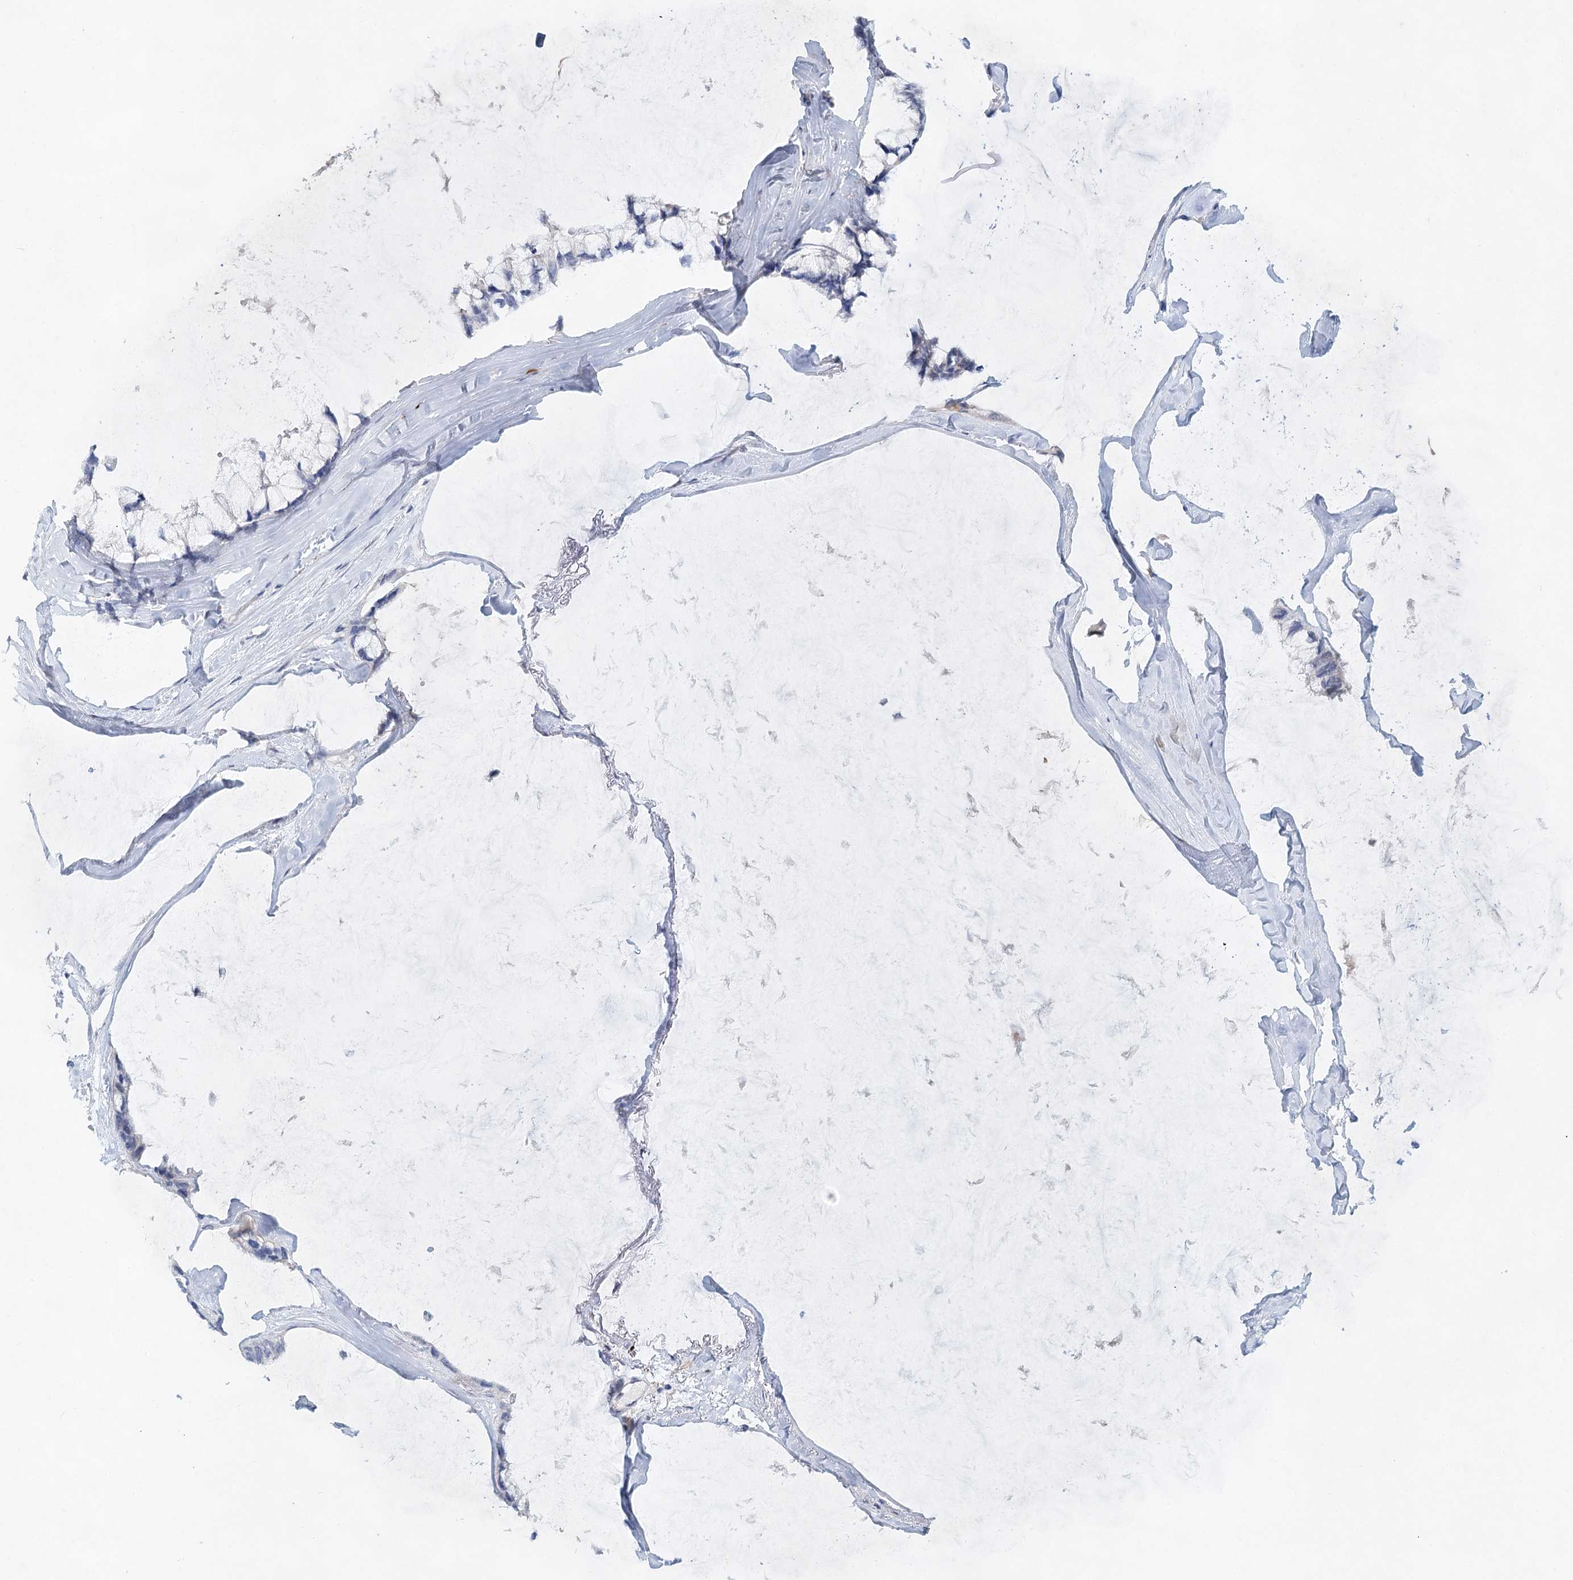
{"staining": {"intensity": "negative", "quantity": "none", "location": "none"}, "tissue": "ovarian cancer", "cell_type": "Tumor cells", "image_type": "cancer", "snomed": [{"axis": "morphology", "description": "Cystadenocarcinoma, mucinous, NOS"}, {"axis": "topography", "description": "Ovary"}], "caption": "This is an IHC photomicrograph of human ovarian mucinous cystadenocarcinoma. There is no staining in tumor cells.", "gene": "SLC19A3", "patient": {"sex": "female", "age": 39}}